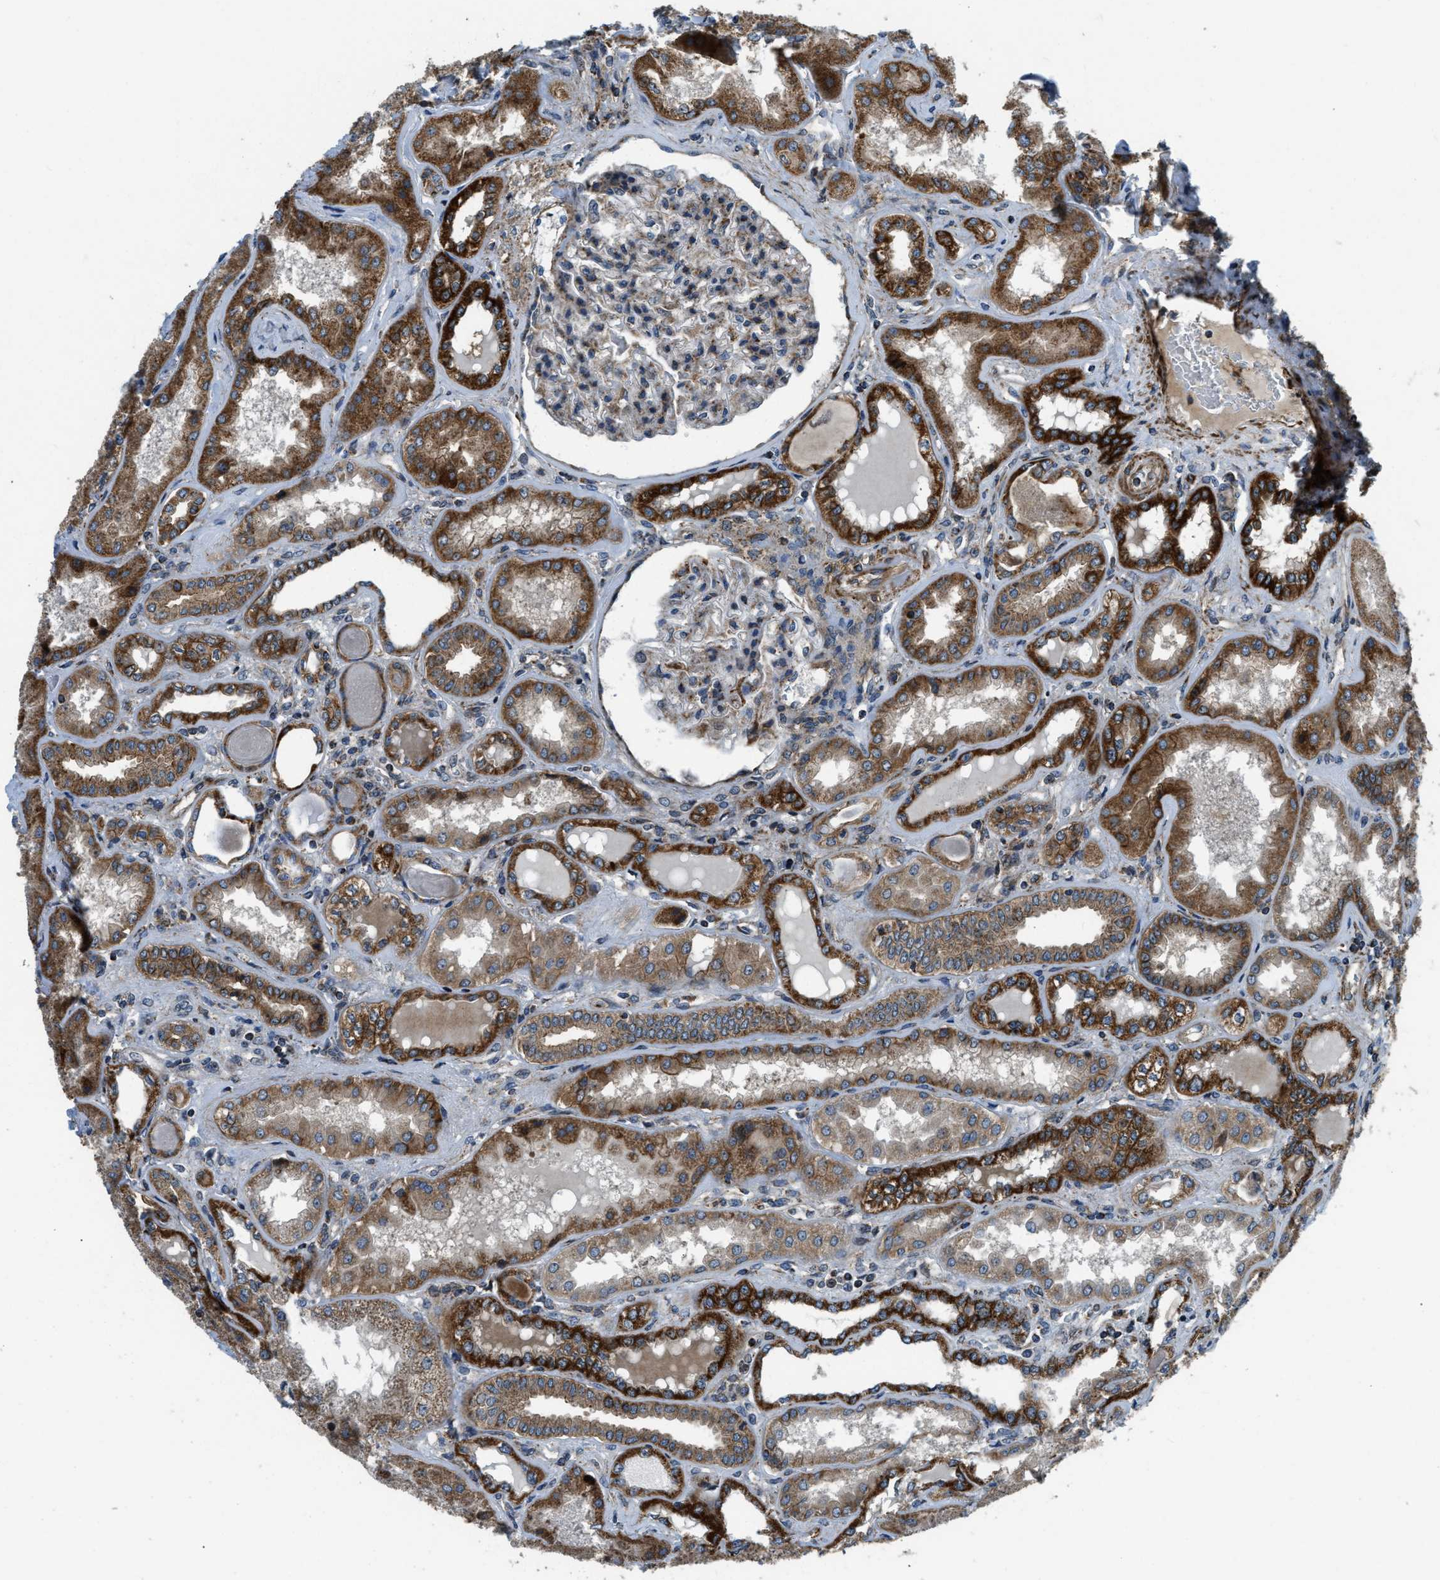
{"staining": {"intensity": "moderate", "quantity": "25%-75%", "location": "cytoplasmic/membranous"}, "tissue": "kidney", "cell_type": "Cells in glomeruli", "image_type": "normal", "snomed": [{"axis": "morphology", "description": "Normal tissue, NOS"}, {"axis": "topography", "description": "Kidney"}], "caption": "A micrograph of kidney stained for a protein exhibits moderate cytoplasmic/membranous brown staining in cells in glomeruli. The staining is performed using DAB brown chromogen to label protein expression. The nuclei are counter-stained blue using hematoxylin.", "gene": "GSDME", "patient": {"sex": "female", "age": 56}}